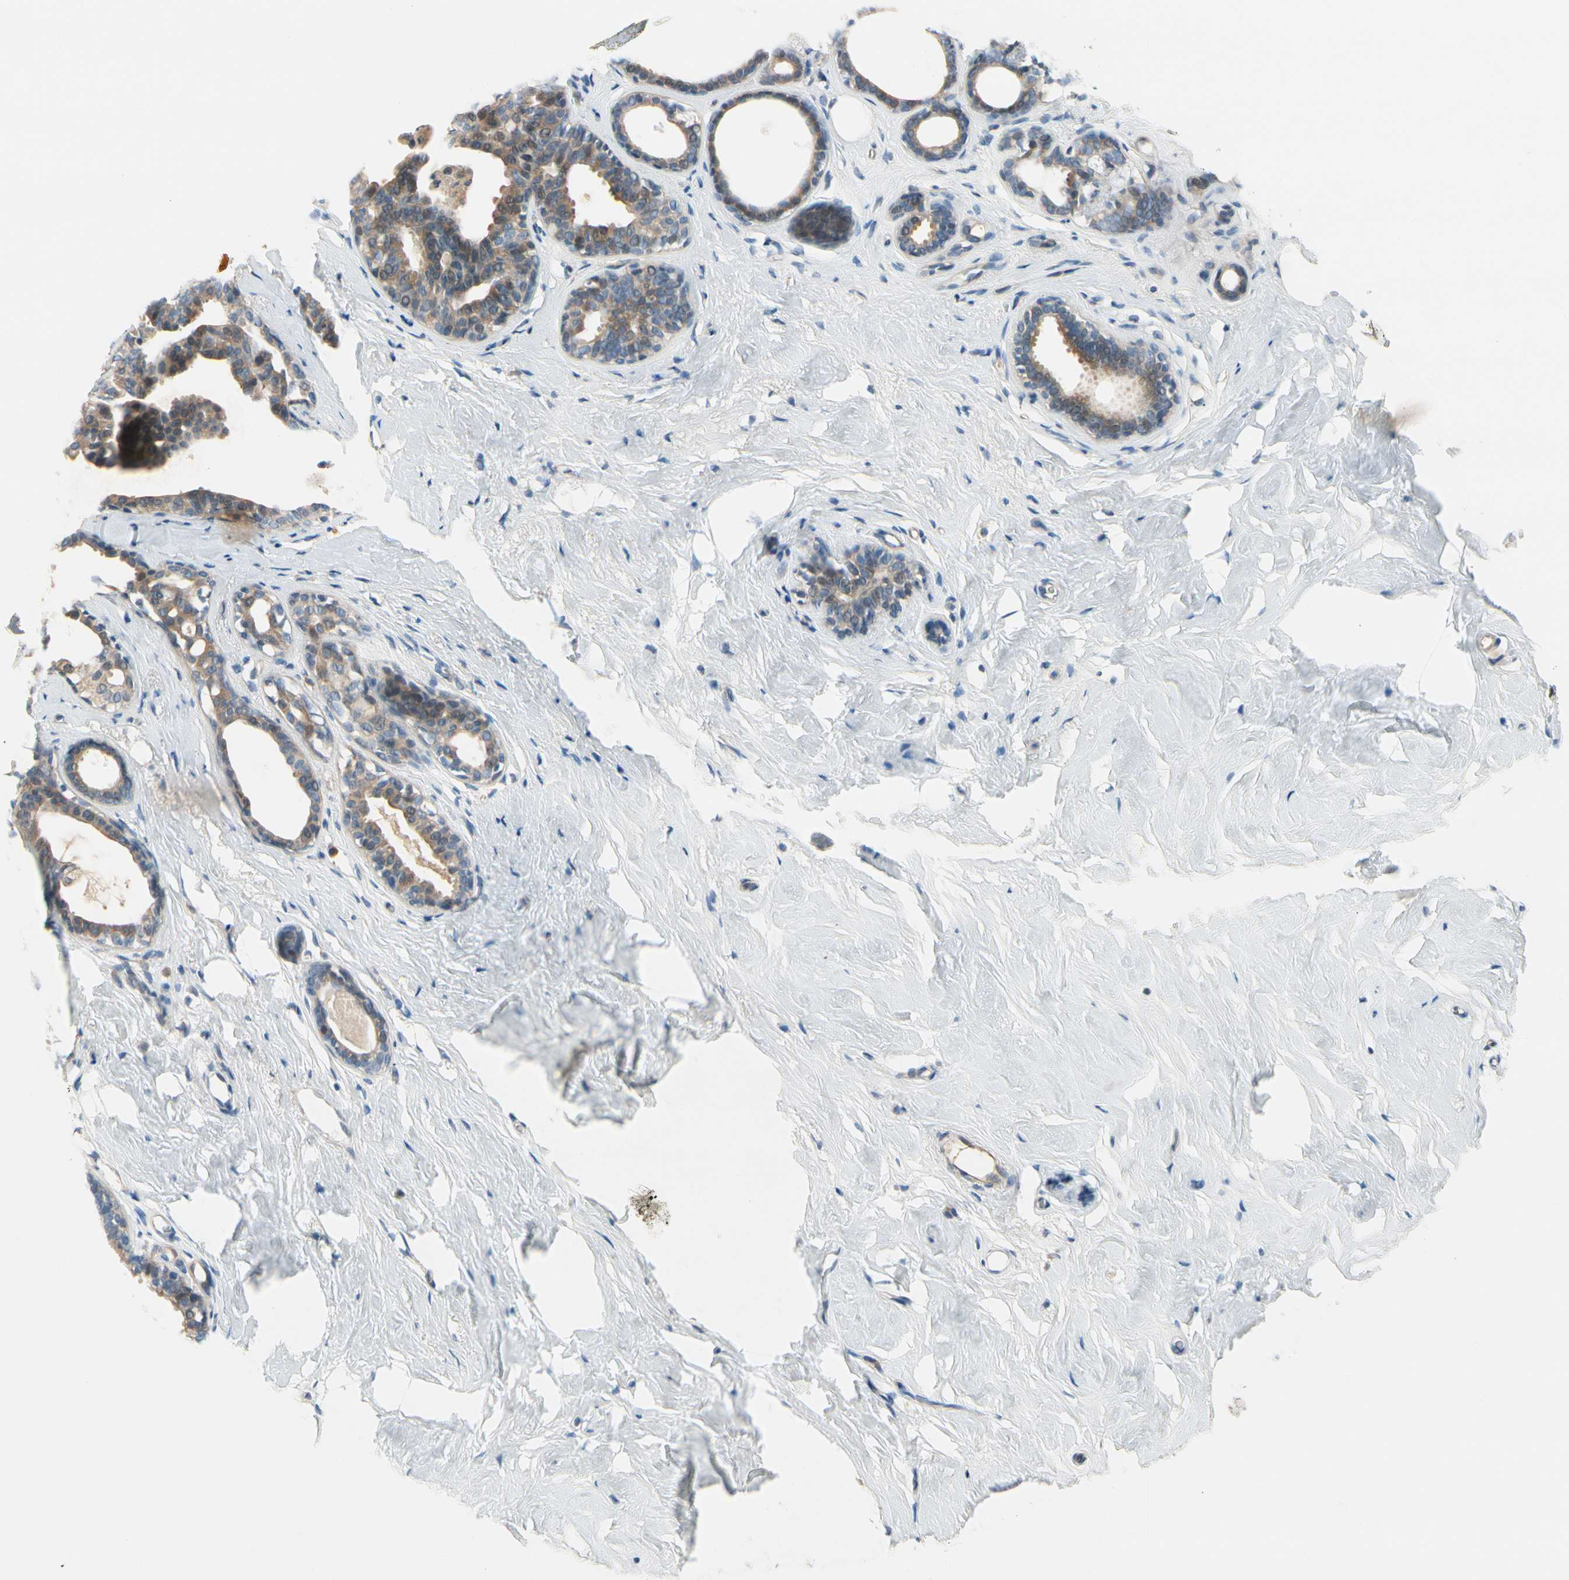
{"staining": {"intensity": "moderate", "quantity": ">75%", "location": "cytoplasmic/membranous"}, "tissue": "breast", "cell_type": "Glandular cells", "image_type": "normal", "snomed": [{"axis": "morphology", "description": "Normal tissue, NOS"}, {"axis": "topography", "description": "Breast"}], "caption": "IHC photomicrograph of normal breast: breast stained using immunohistochemistry (IHC) reveals medium levels of moderate protein expression localized specifically in the cytoplasmic/membranous of glandular cells, appearing as a cytoplasmic/membranous brown color.", "gene": "CFAP36", "patient": {"sex": "female", "age": 75}}